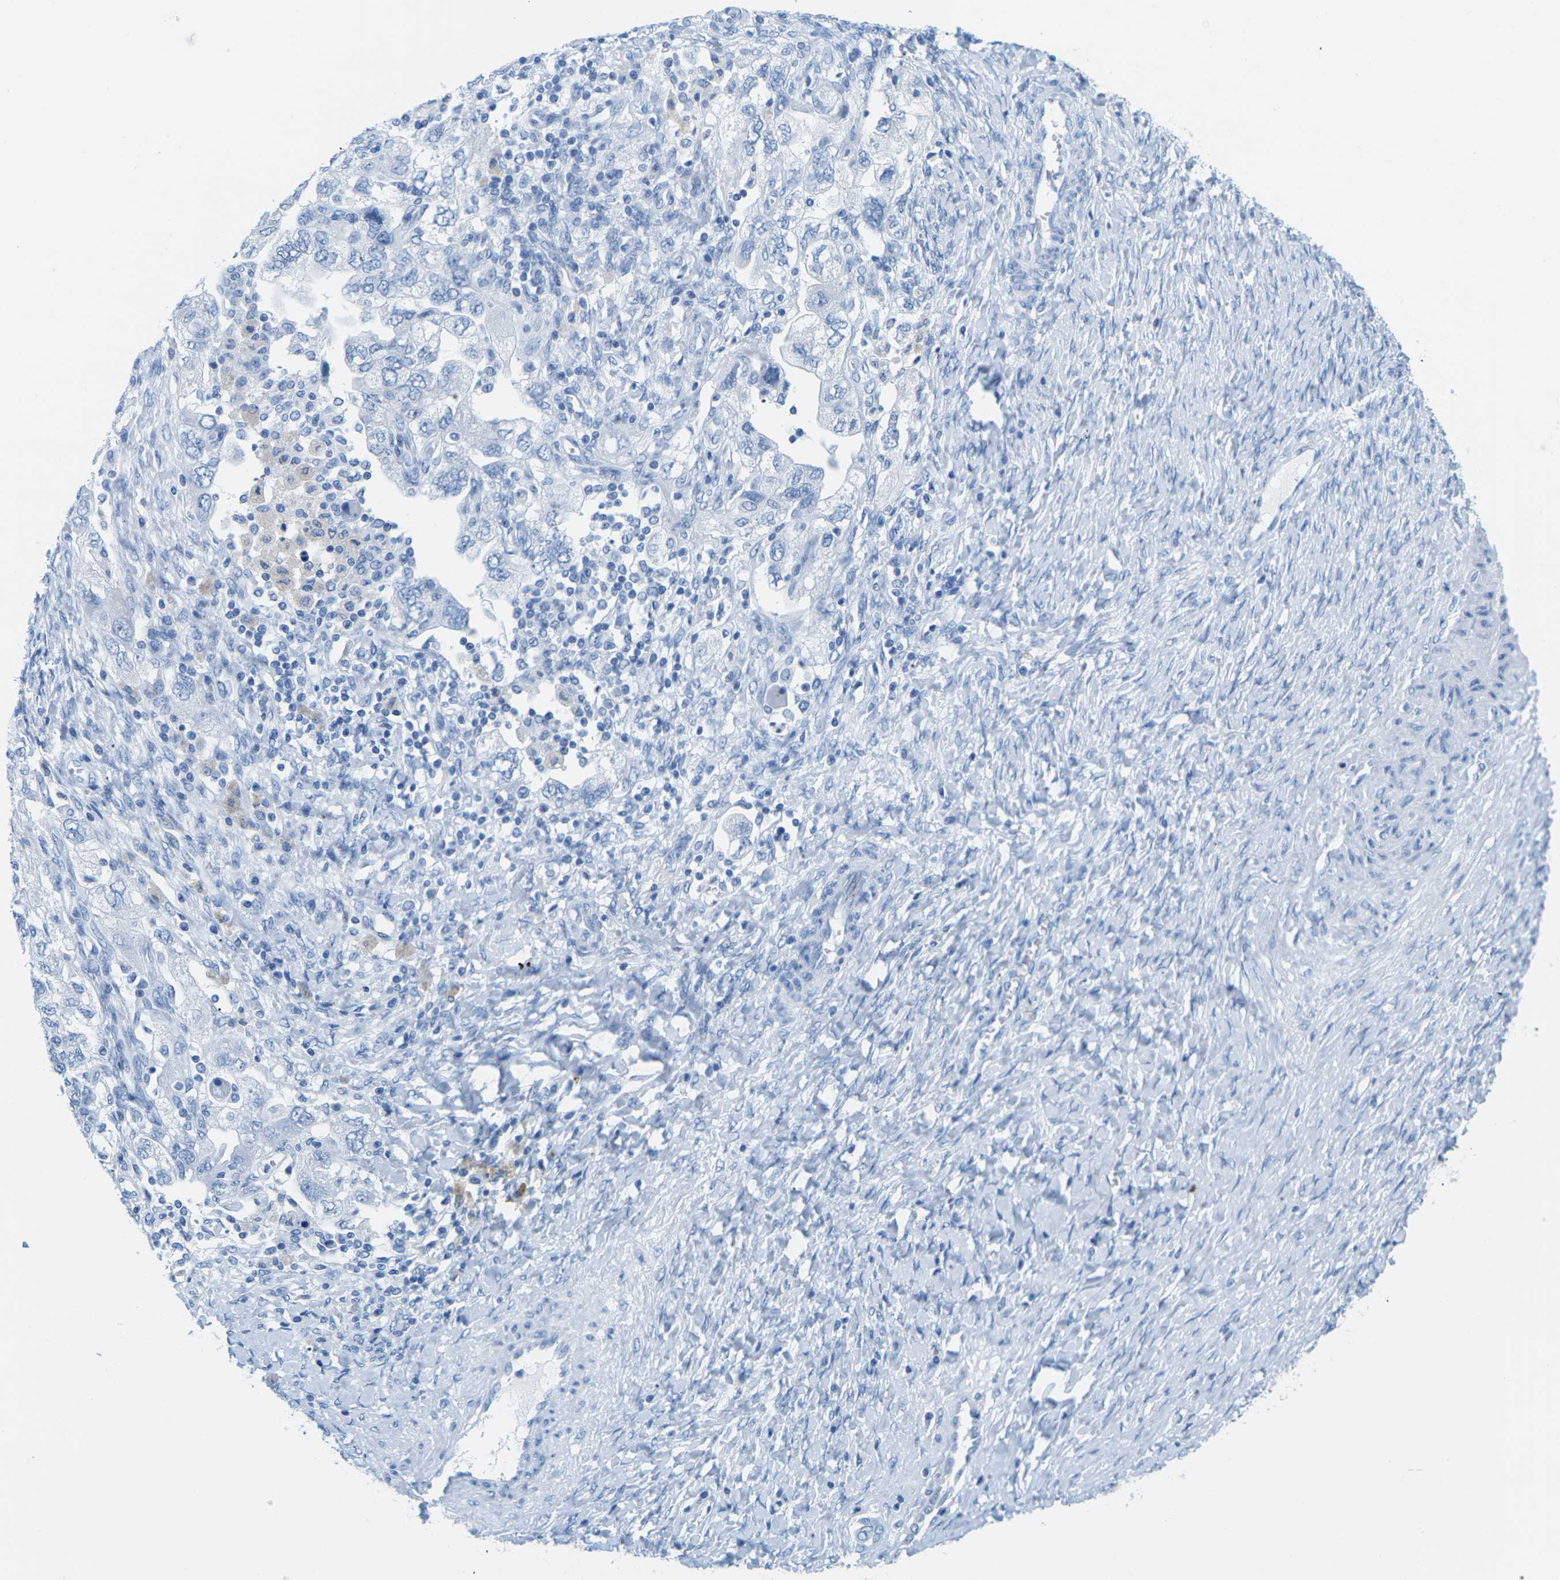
{"staining": {"intensity": "negative", "quantity": "none", "location": "none"}, "tissue": "ovarian cancer", "cell_type": "Tumor cells", "image_type": "cancer", "snomed": [{"axis": "morphology", "description": "Carcinoma, NOS"}, {"axis": "morphology", "description": "Cystadenocarcinoma, serous, NOS"}, {"axis": "topography", "description": "Ovary"}], "caption": "Immunohistochemistry (IHC) photomicrograph of ovarian cancer stained for a protein (brown), which reveals no staining in tumor cells.", "gene": "SLC12A1", "patient": {"sex": "female", "age": 69}}